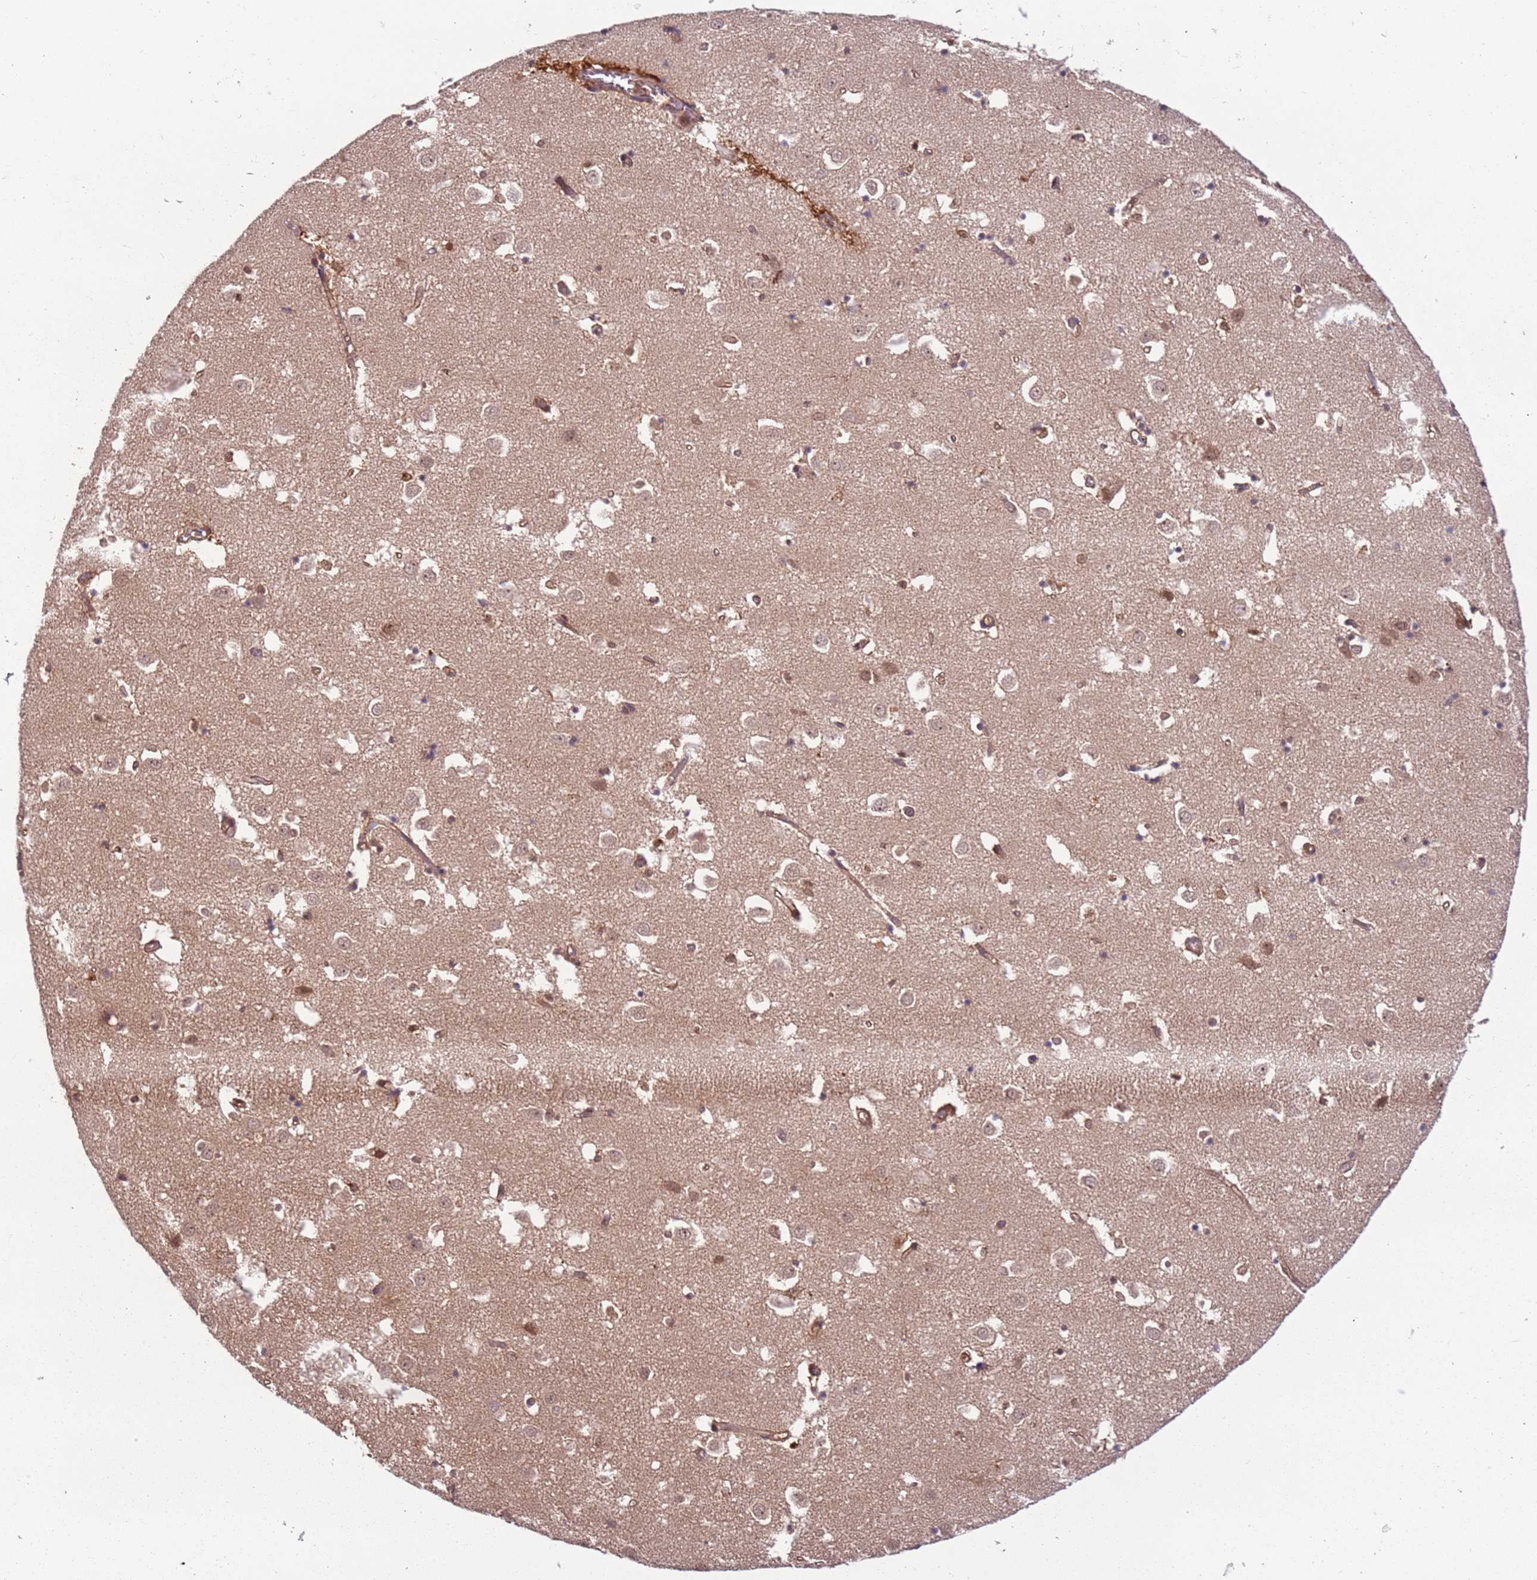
{"staining": {"intensity": "moderate", "quantity": "<25%", "location": "nuclear"}, "tissue": "caudate", "cell_type": "Glial cells", "image_type": "normal", "snomed": [{"axis": "morphology", "description": "Normal tissue, NOS"}, {"axis": "topography", "description": "Lateral ventricle wall"}], "caption": "IHC photomicrograph of benign human caudate stained for a protein (brown), which displays low levels of moderate nuclear positivity in approximately <25% of glial cells.", "gene": "PGLS", "patient": {"sex": "male", "age": 70}}